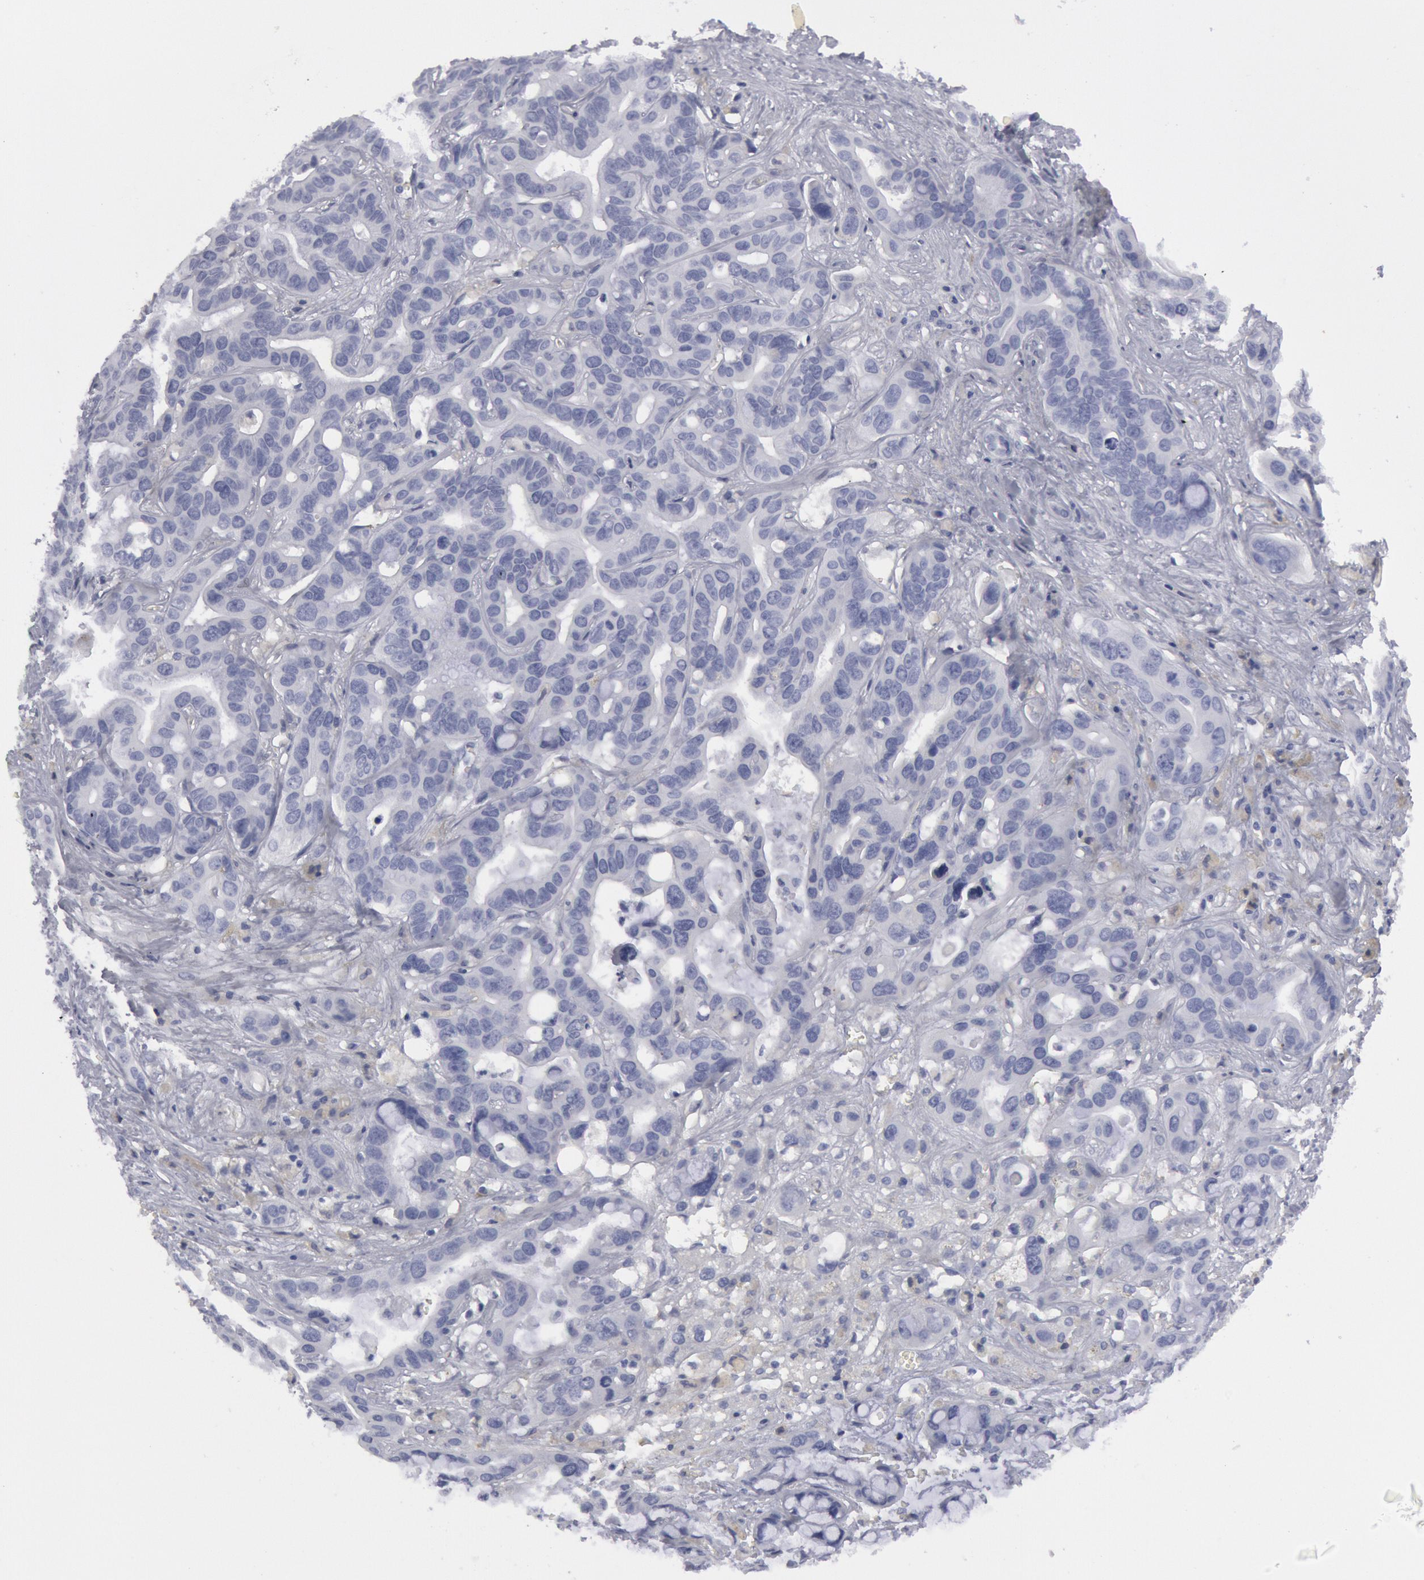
{"staining": {"intensity": "negative", "quantity": "none", "location": "none"}, "tissue": "liver cancer", "cell_type": "Tumor cells", "image_type": "cancer", "snomed": [{"axis": "morphology", "description": "Cholangiocarcinoma"}, {"axis": "topography", "description": "Liver"}], "caption": "IHC of human liver cancer demonstrates no expression in tumor cells. (Immunohistochemistry (ihc), brightfield microscopy, high magnification).", "gene": "FHL1", "patient": {"sex": "female", "age": 65}}